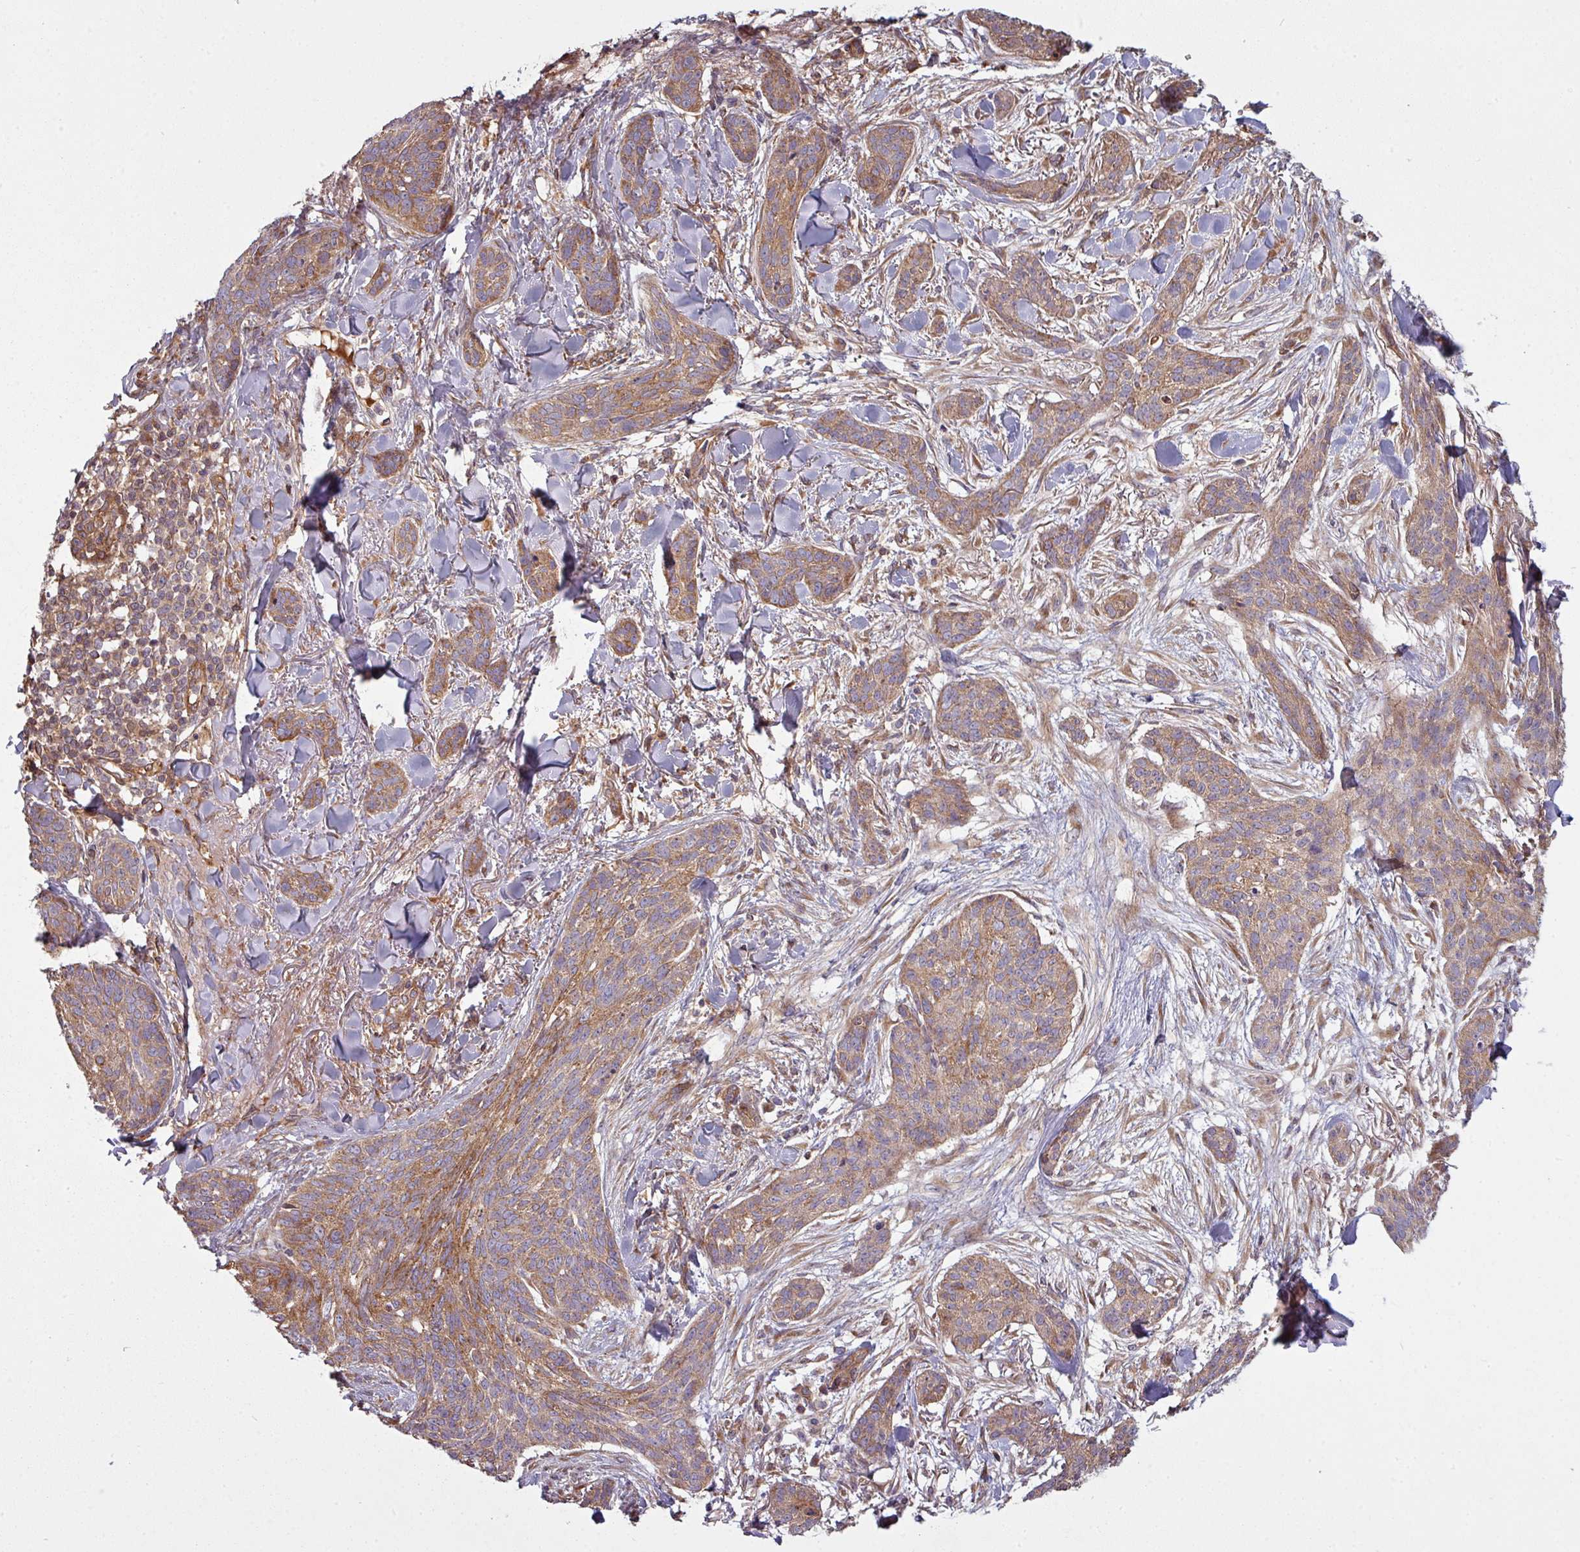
{"staining": {"intensity": "moderate", "quantity": ">75%", "location": "cytoplasmic/membranous"}, "tissue": "skin cancer", "cell_type": "Tumor cells", "image_type": "cancer", "snomed": [{"axis": "morphology", "description": "Basal cell carcinoma"}, {"axis": "topography", "description": "Skin"}], "caption": "This image shows IHC staining of human skin basal cell carcinoma, with medium moderate cytoplasmic/membranous positivity in approximately >75% of tumor cells.", "gene": "SNRNP25", "patient": {"sex": "male", "age": 52}}